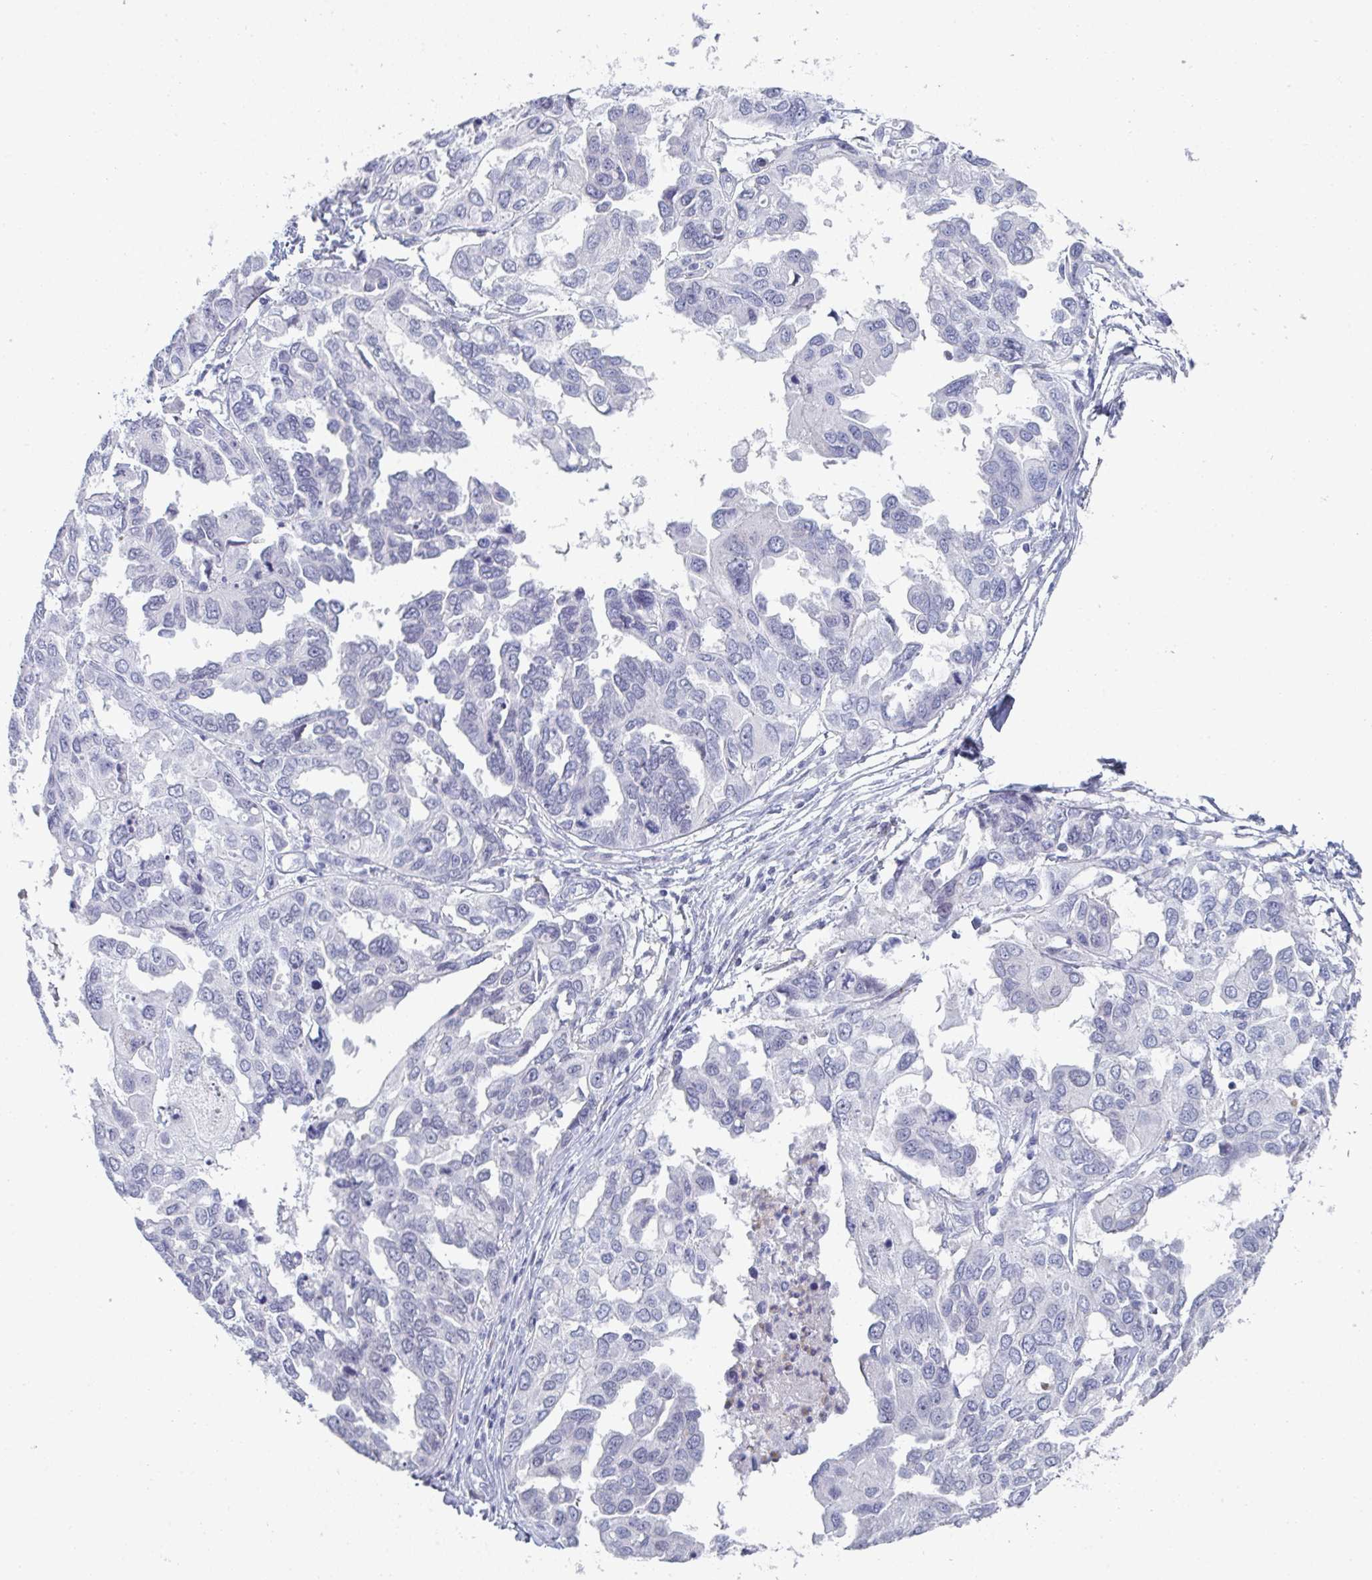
{"staining": {"intensity": "negative", "quantity": "none", "location": "none"}, "tissue": "ovarian cancer", "cell_type": "Tumor cells", "image_type": "cancer", "snomed": [{"axis": "morphology", "description": "Cystadenocarcinoma, serous, NOS"}, {"axis": "topography", "description": "Ovary"}], "caption": "Tumor cells are negative for protein expression in human ovarian cancer (serous cystadenocarcinoma).", "gene": "A1CF", "patient": {"sex": "female", "age": 53}}